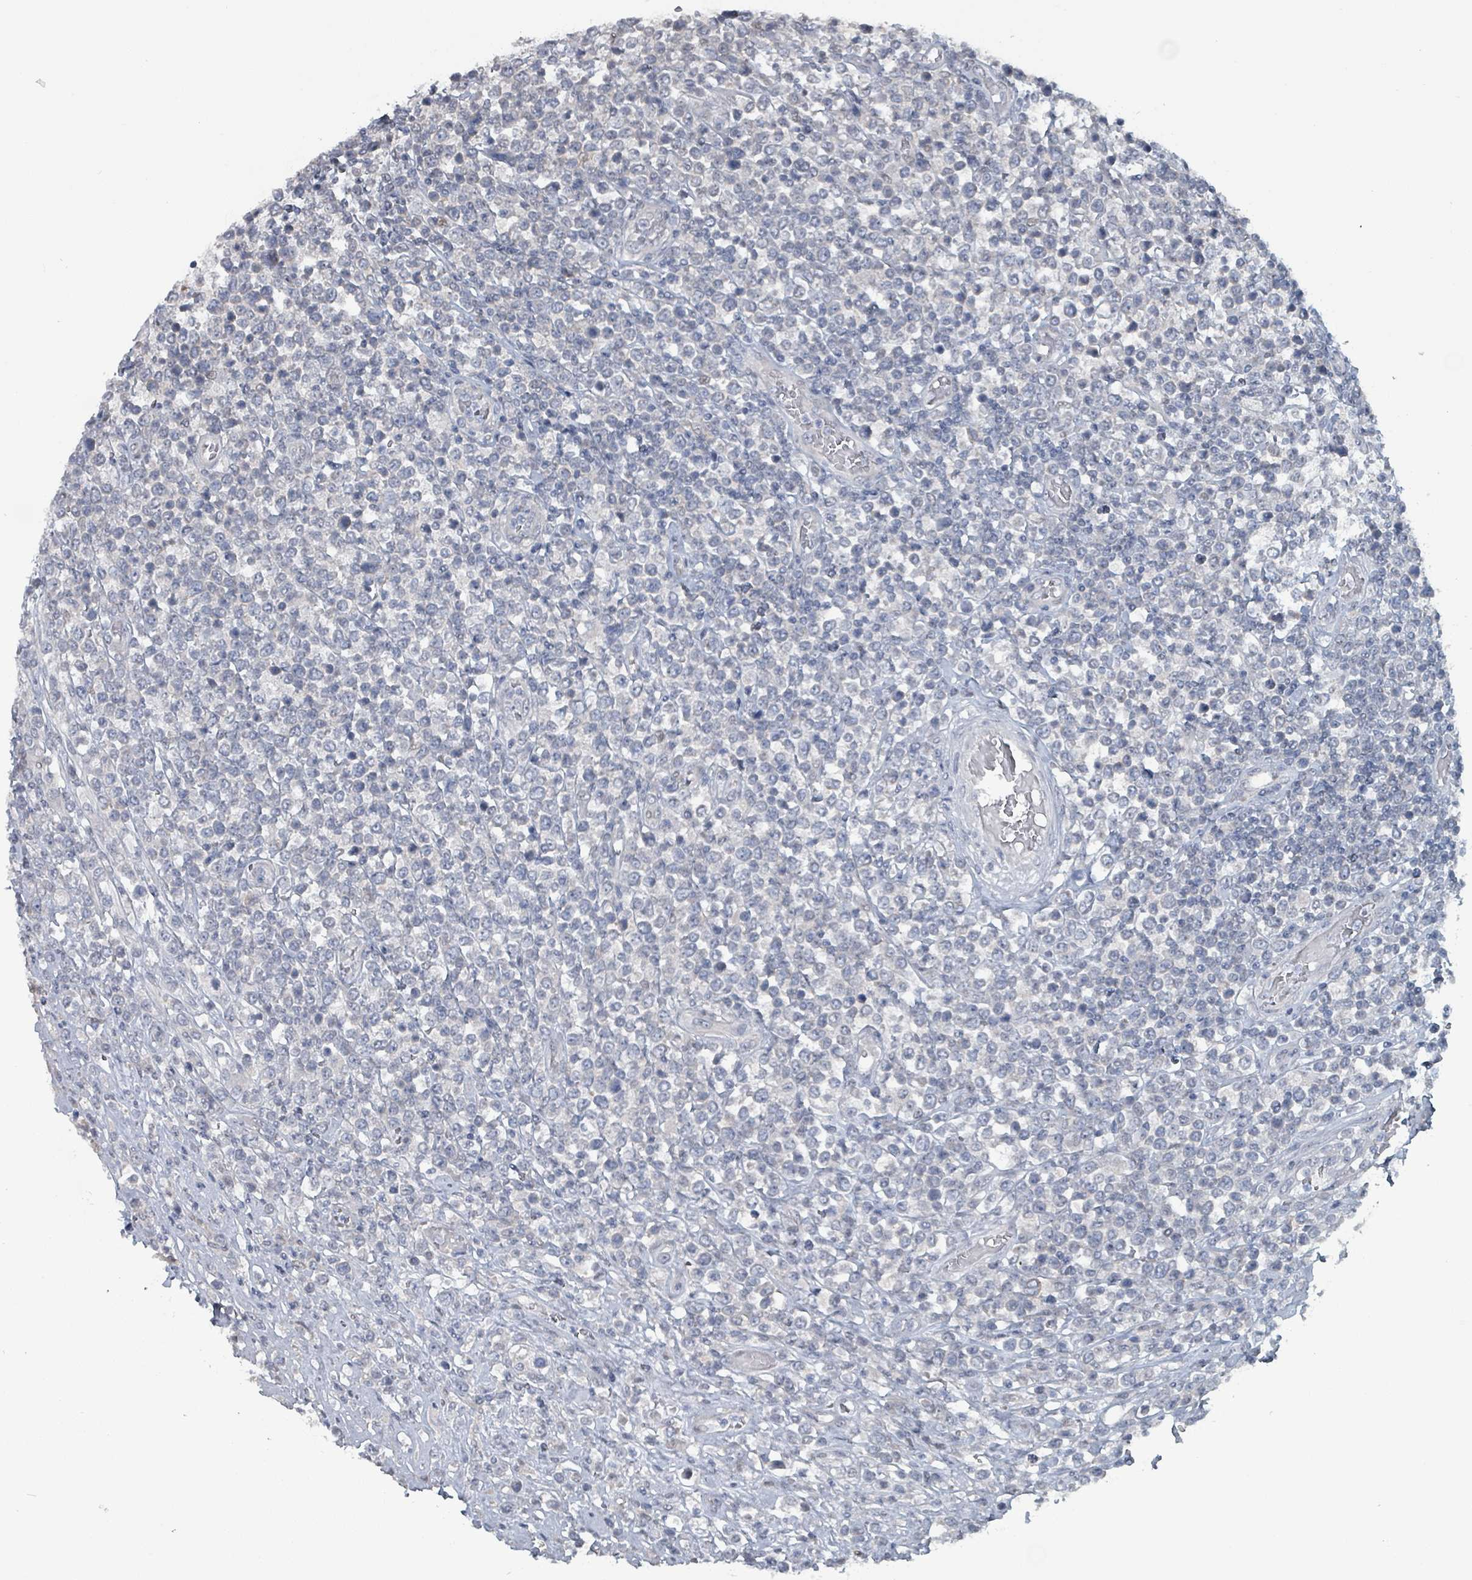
{"staining": {"intensity": "negative", "quantity": "none", "location": "none"}, "tissue": "lymphoma", "cell_type": "Tumor cells", "image_type": "cancer", "snomed": [{"axis": "morphology", "description": "Malignant lymphoma, non-Hodgkin's type, High grade"}, {"axis": "topography", "description": "Soft tissue"}], "caption": "Human high-grade malignant lymphoma, non-Hodgkin's type stained for a protein using immunohistochemistry exhibits no expression in tumor cells.", "gene": "BIVM", "patient": {"sex": "female", "age": 56}}